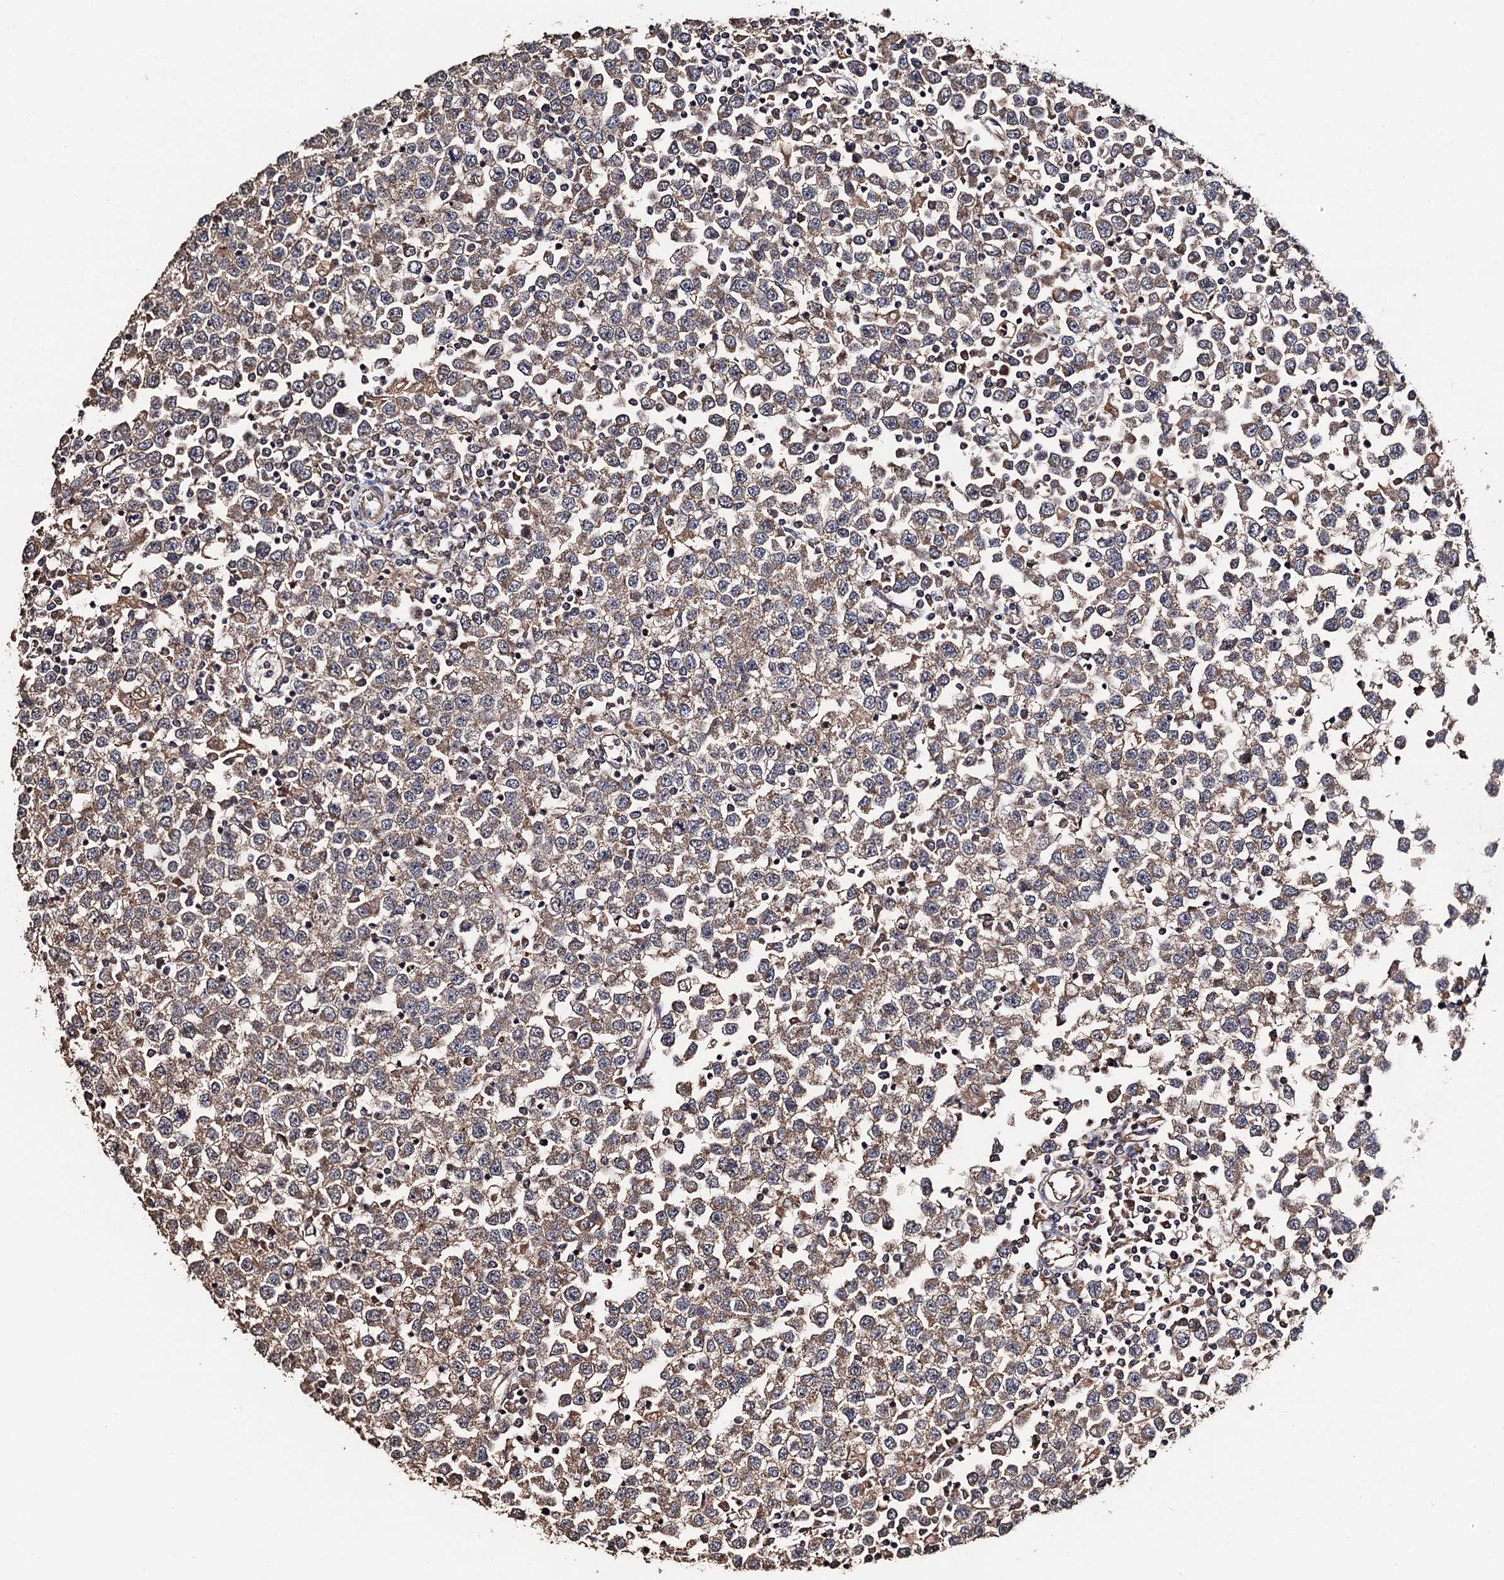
{"staining": {"intensity": "moderate", "quantity": ">75%", "location": "cytoplasmic/membranous"}, "tissue": "testis cancer", "cell_type": "Tumor cells", "image_type": "cancer", "snomed": [{"axis": "morphology", "description": "Seminoma, NOS"}, {"axis": "topography", "description": "Testis"}], "caption": "Testis cancer stained with a brown dye exhibits moderate cytoplasmic/membranous positive expression in about >75% of tumor cells.", "gene": "PPTC7", "patient": {"sex": "male", "age": 65}}